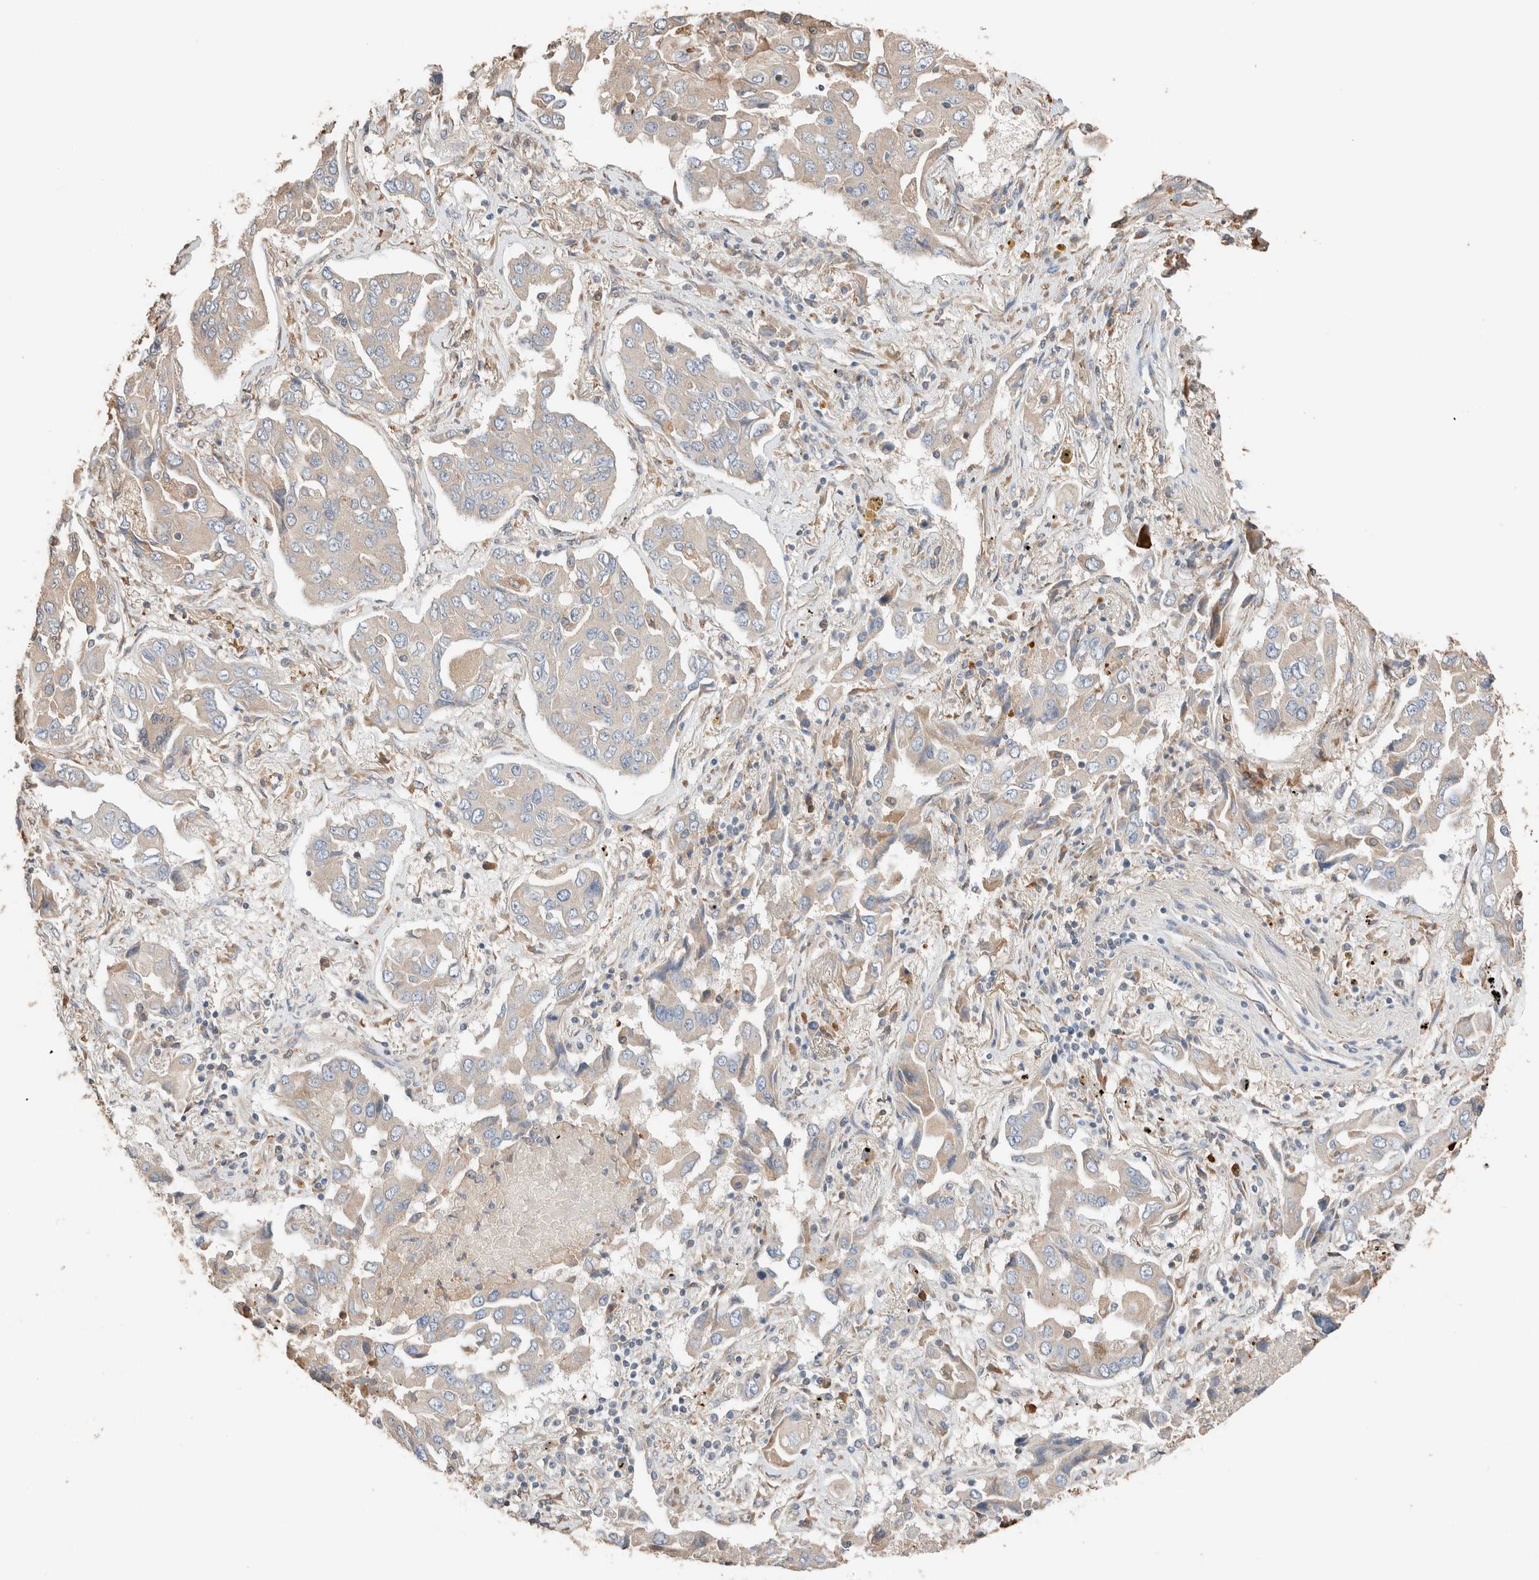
{"staining": {"intensity": "weak", "quantity": ">75%", "location": "cytoplasmic/membranous"}, "tissue": "lung cancer", "cell_type": "Tumor cells", "image_type": "cancer", "snomed": [{"axis": "morphology", "description": "Adenocarcinoma, NOS"}, {"axis": "topography", "description": "Lung"}], "caption": "Immunohistochemistry of adenocarcinoma (lung) exhibits low levels of weak cytoplasmic/membranous expression in about >75% of tumor cells. Nuclei are stained in blue.", "gene": "TUBD1", "patient": {"sex": "female", "age": 65}}